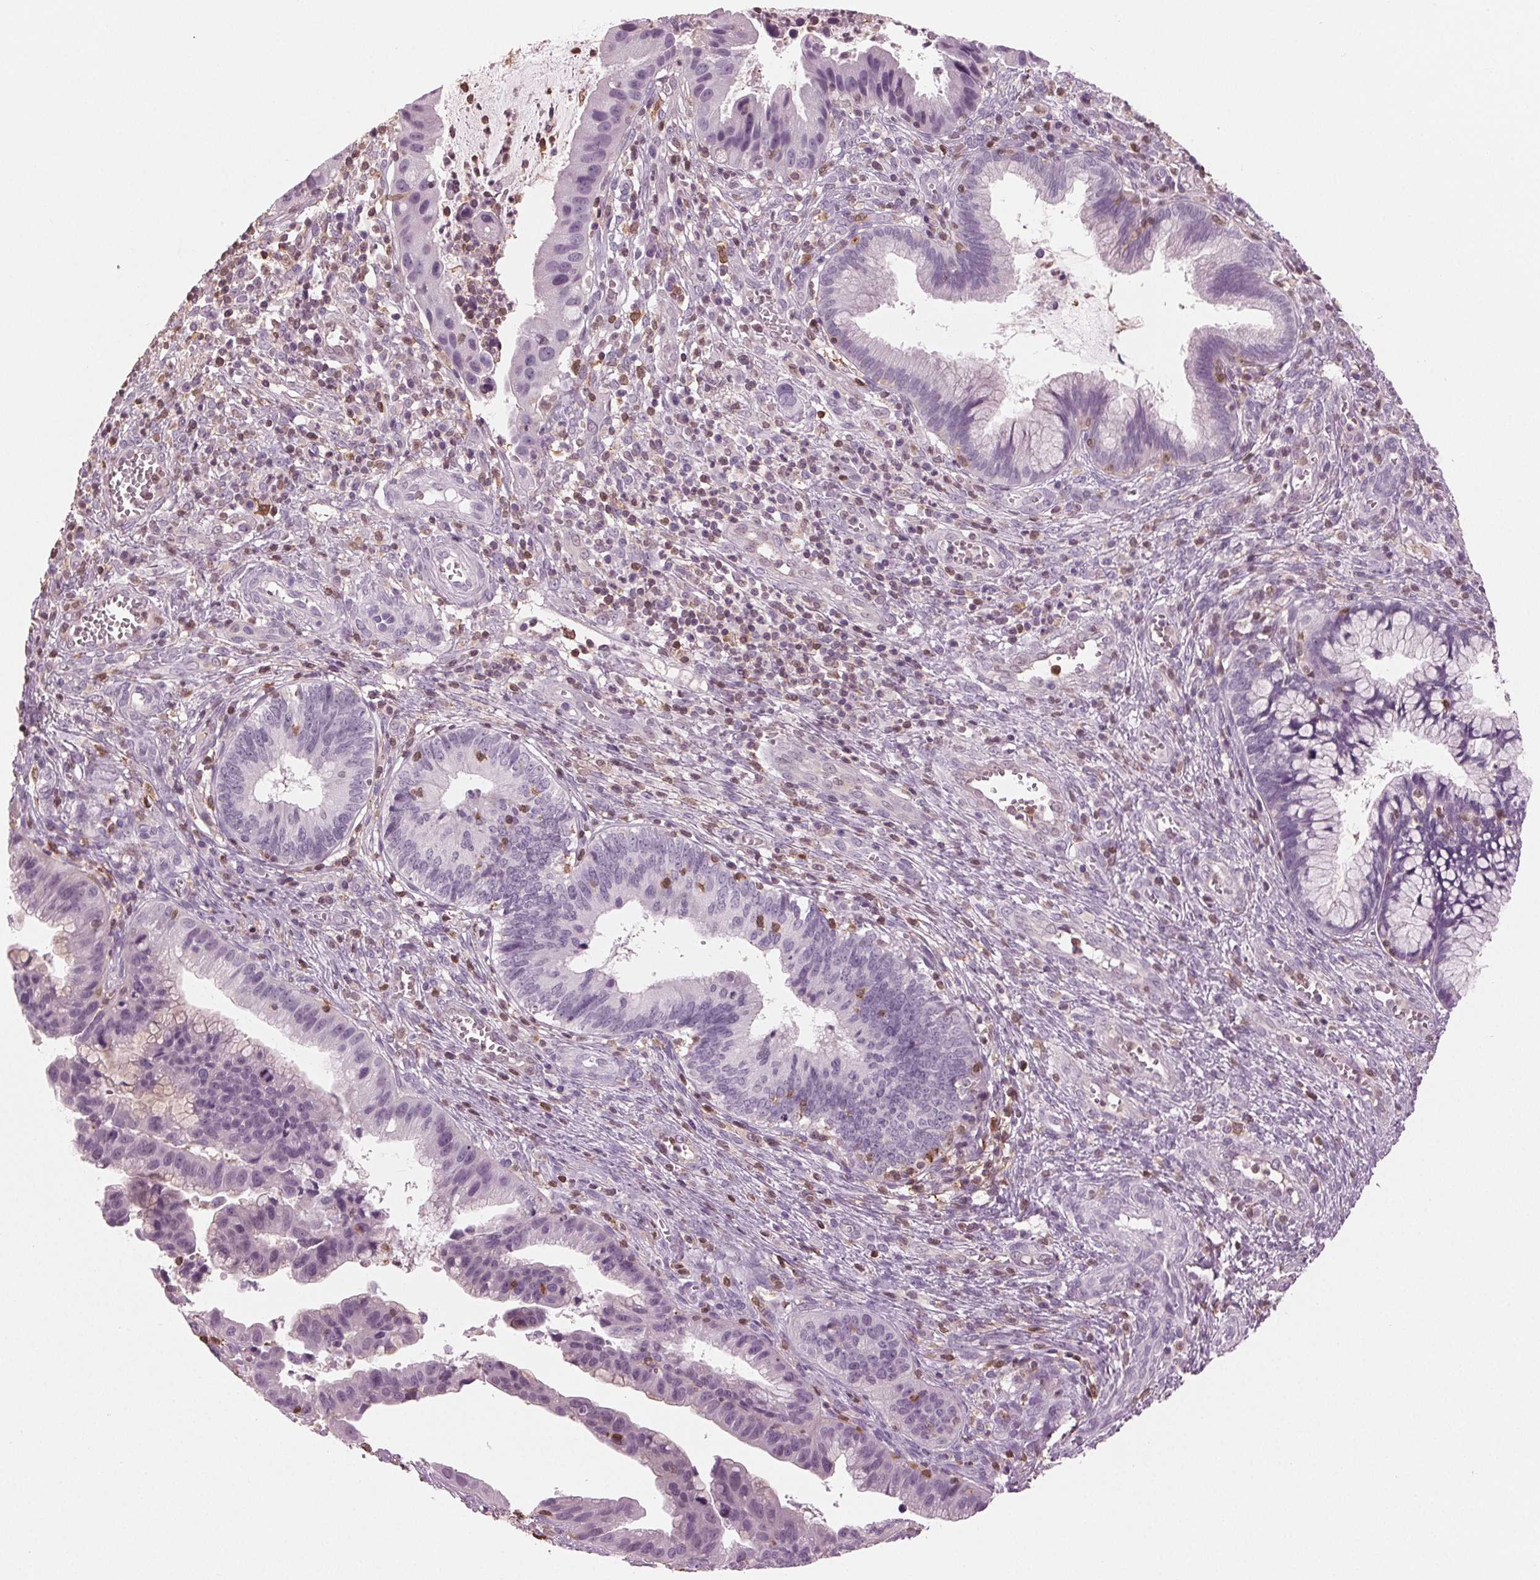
{"staining": {"intensity": "negative", "quantity": "none", "location": "none"}, "tissue": "cervical cancer", "cell_type": "Tumor cells", "image_type": "cancer", "snomed": [{"axis": "morphology", "description": "Adenocarcinoma, NOS"}, {"axis": "topography", "description": "Cervix"}], "caption": "A high-resolution micrograph shows immunohistochemistry staining of cervical adenocarcinoma, which displays no significant positivity in tumor cells.", "gene": "BTLA", "patient": {"sex": "female", "age": 34}}